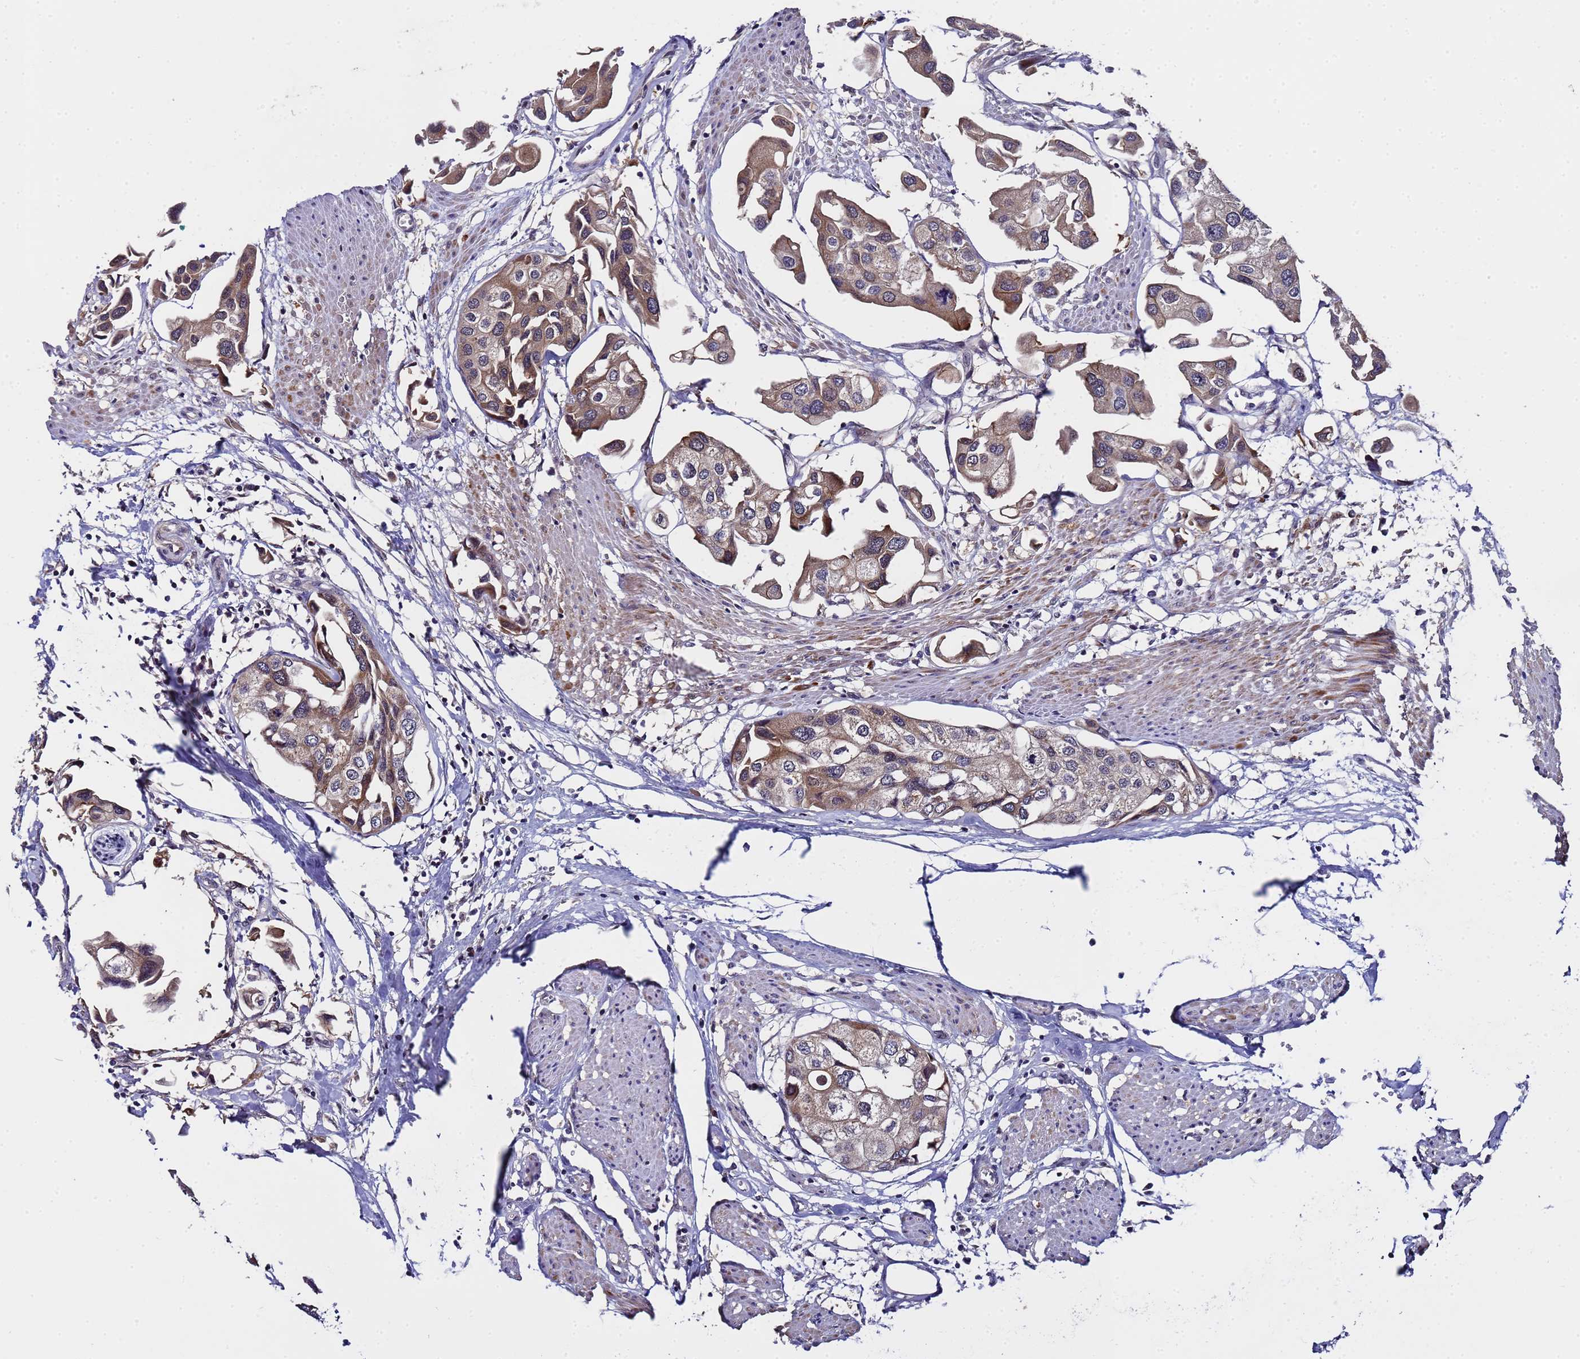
{"staining": {"intensity": "moderate", "quantity": ">75%", "location": "cytoplasmic/membranous"}, "tissue": "urothelial cancer", "cell_type": "Tumor cells", "image_type": "cancer", "snomed": [{"axis": "morphology", "description": "Urothelial carcinoma, High grade"}, {"axis": "topography", "description": "Urinary bladder"}], "caption": "There is medium levels of moderate cytoplasmic/membranous staining in tumor cells of urothelial cancer, as demonstrated by immunohistochemical staining (brown color).", "gene": "ANAPC13", "patient": {"sex": "male", "age": 64}}